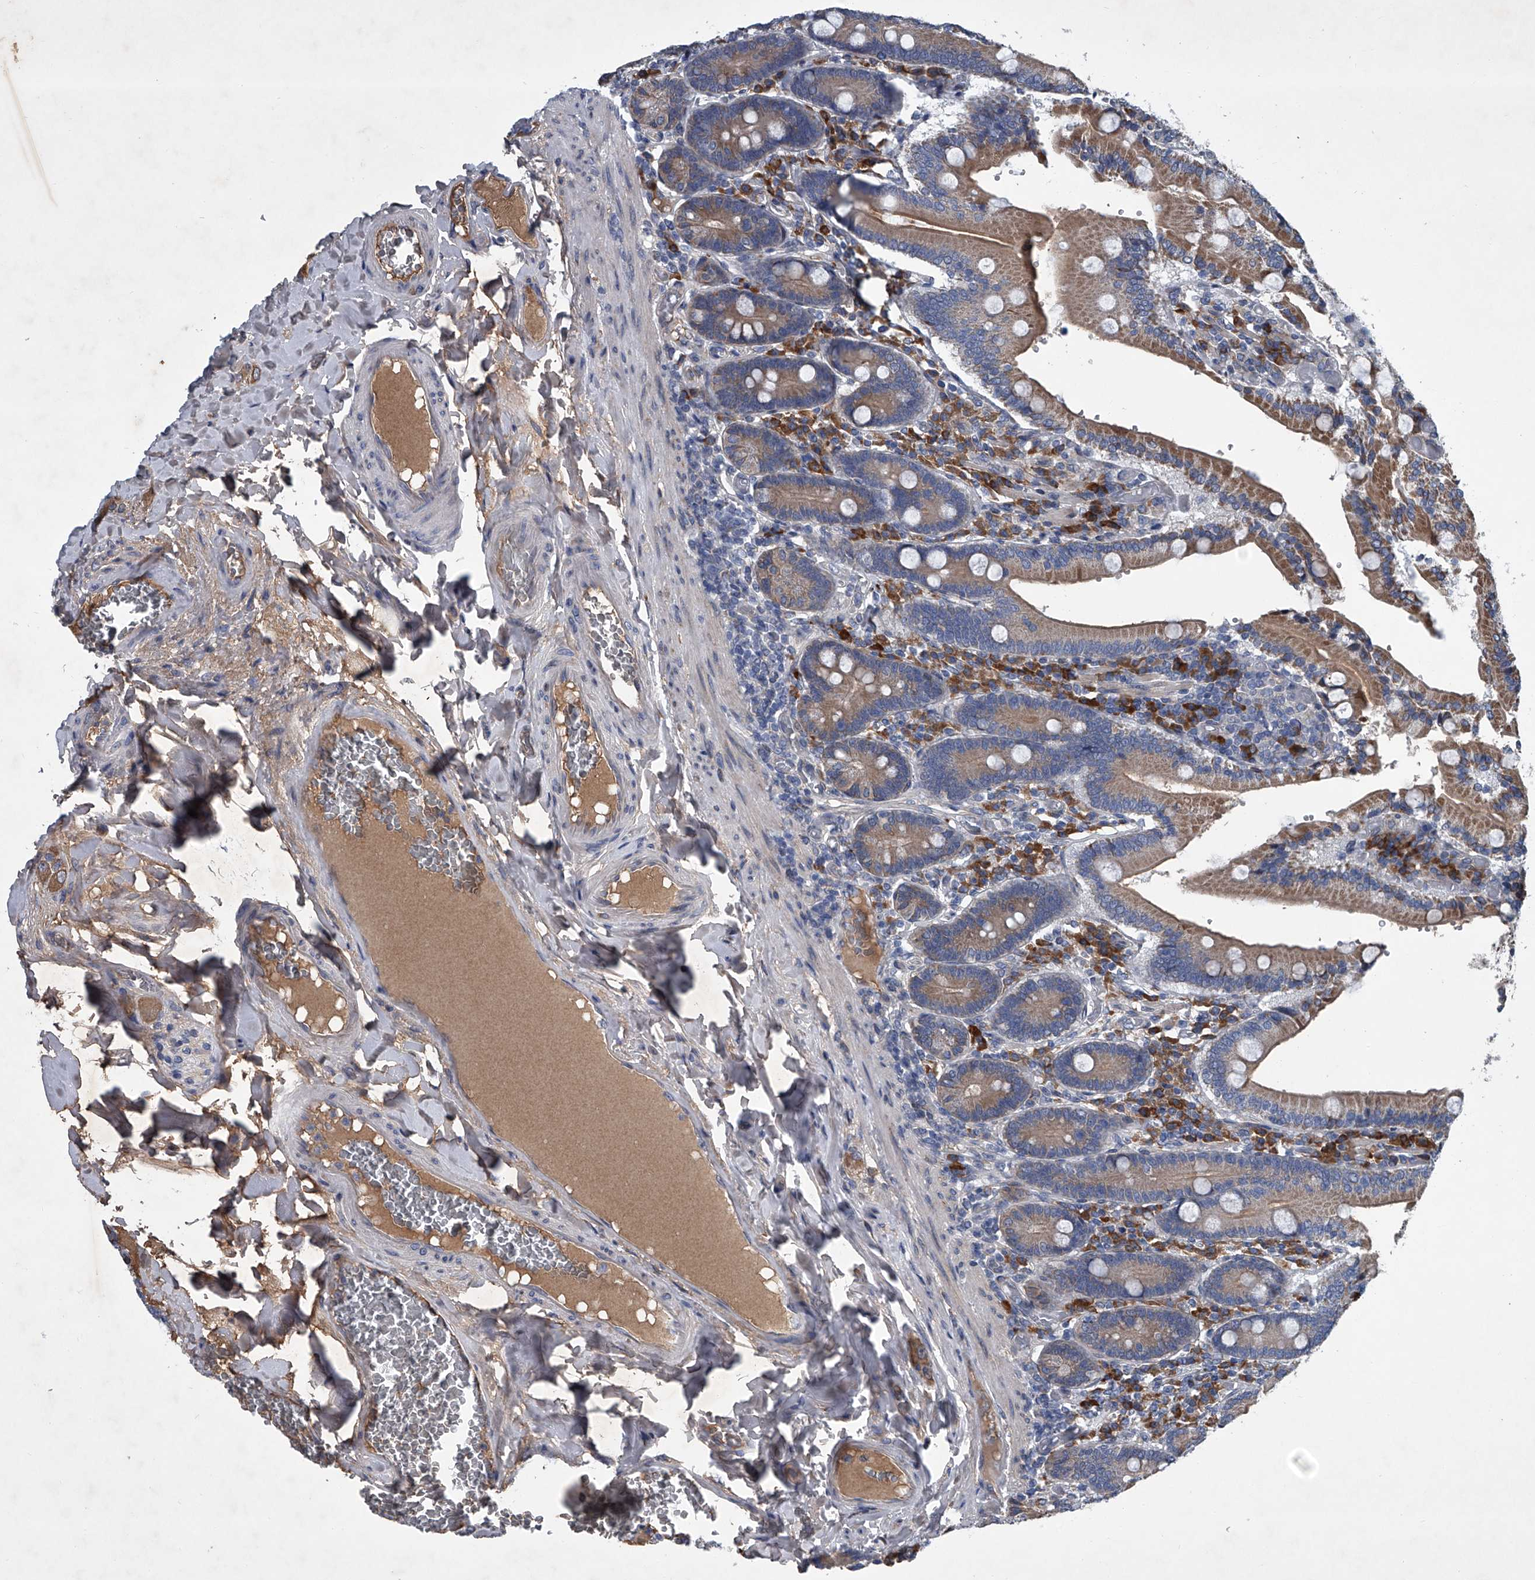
{"staining": {"intensity": "moderate", "quantity": ">75%", "location": "cytoplasmic/membranous"}, "tissue": "duodenum", "cell_type": "Glandular cells", "image_type": "normal", "snomed": [{"axis": "morphology", "description": "Normal tissue, NOS"}, {"axis": "topography", "description": "Duodenum"}], "caption": "IHC staining of unremarkable duodenum, which exhibits medium levels of moderate cytoplasmic/membranous staining in approximately >75% of glandular cells indicating moderate cytoplasmic/membranous protein positivity. The staining was performed using DAB (brown) for protein detection and nuclei were counterstained in hematoxylin (blue).", "gene": "ABCG1", "patient": {"sex": "female", "age": 62}}